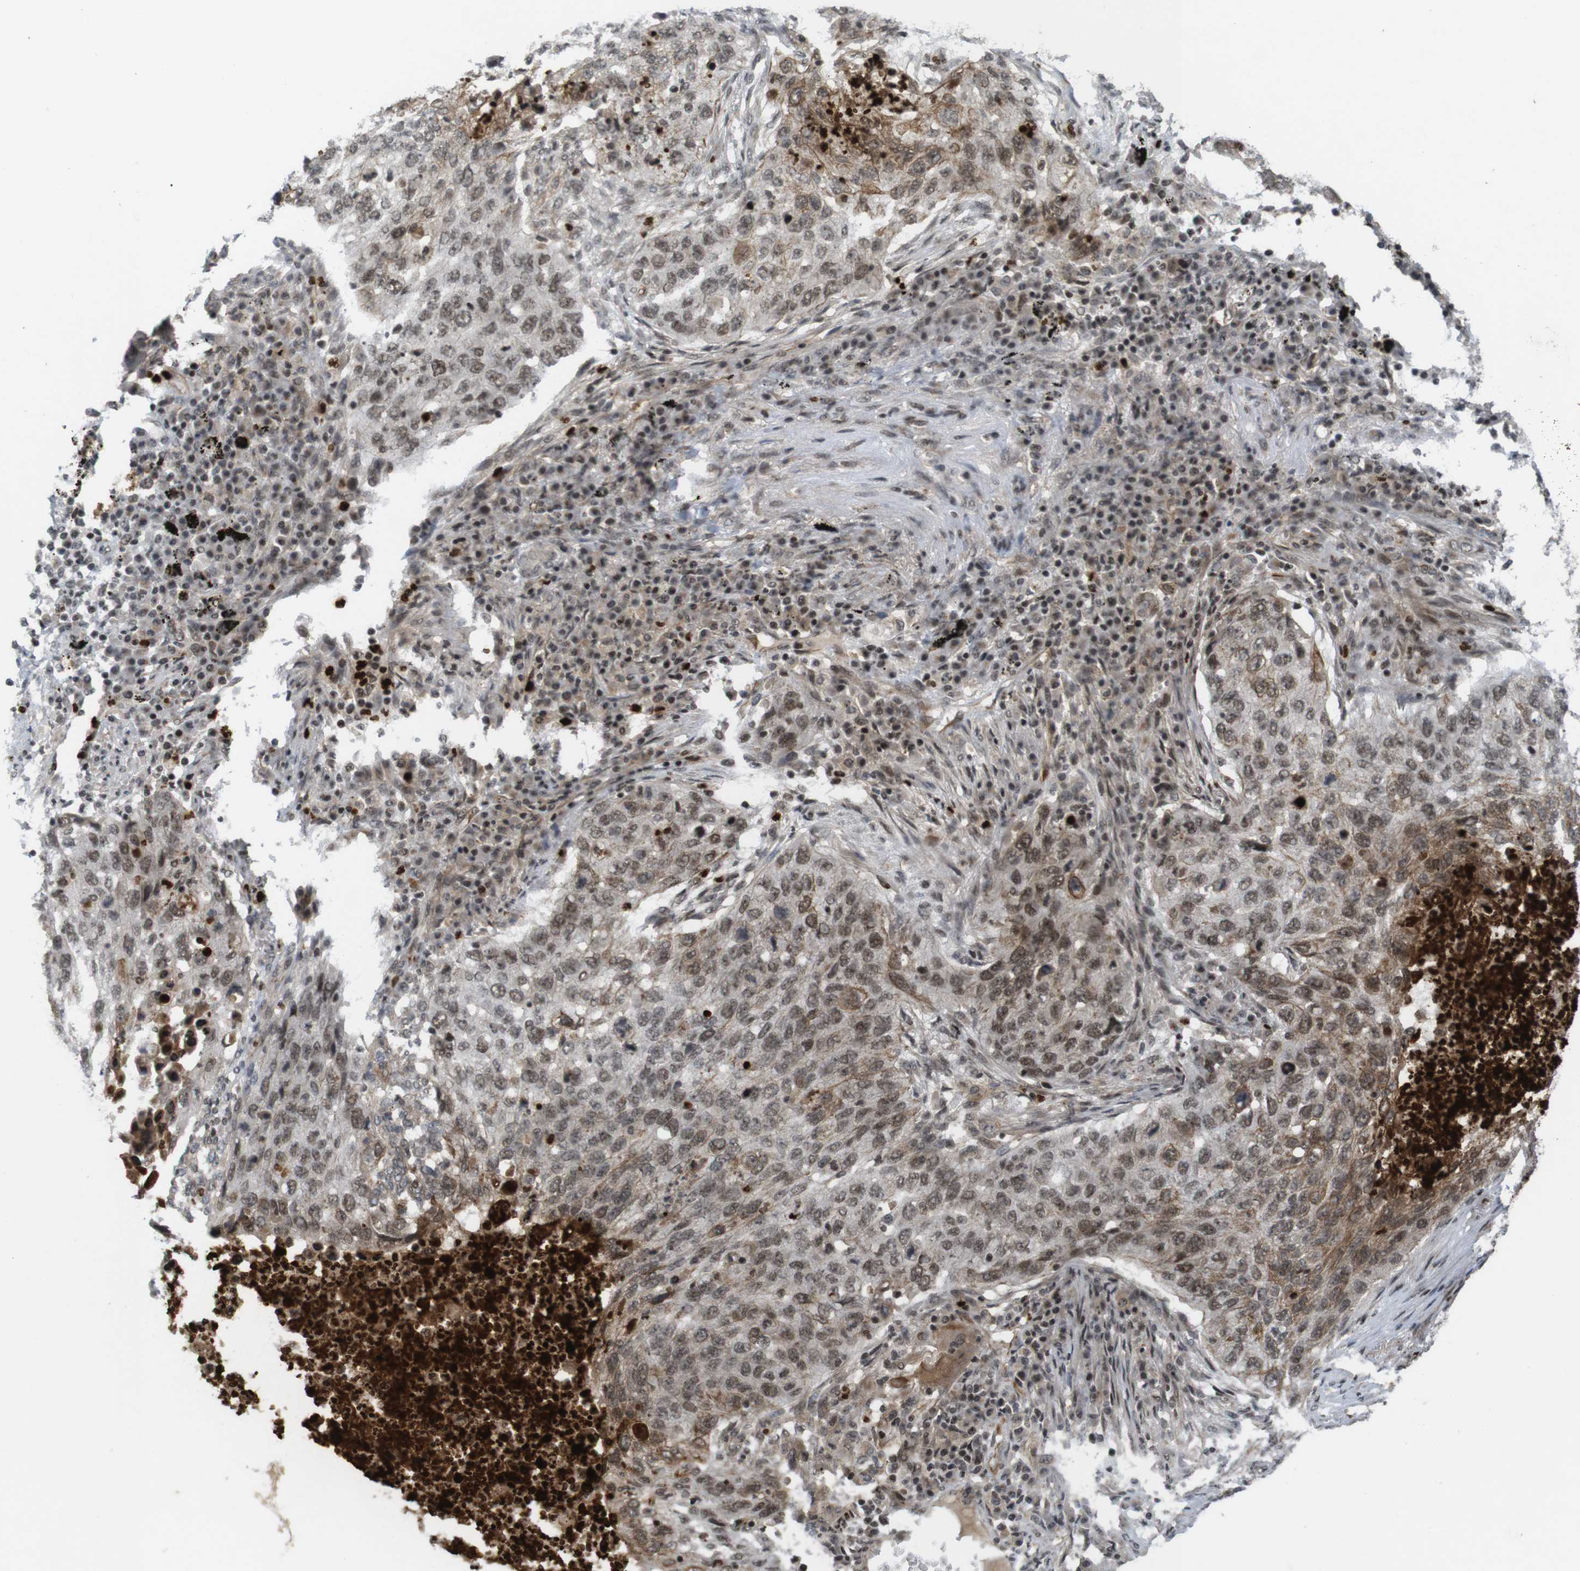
{"staining": {"intensity": "moderate", "quantity": ">75%", "location": "nuclear"}, "tissue": "lung cancer", "cell_type": "Tumor cells", "image_type": "cancer", "snomed": [{"axis": "morphology", "description": "Squamous cell carcinoma, NOS"}, {"axis": "topography", "description": "Lung"}], "caption": "Brown immunohistochemical staining in squamous cell carcinoma (lung) reveals moderate nuclear expression in about >75% of tumor cells.", "gene": "SP2", "patient": {"sex": "female", "age": 63}}